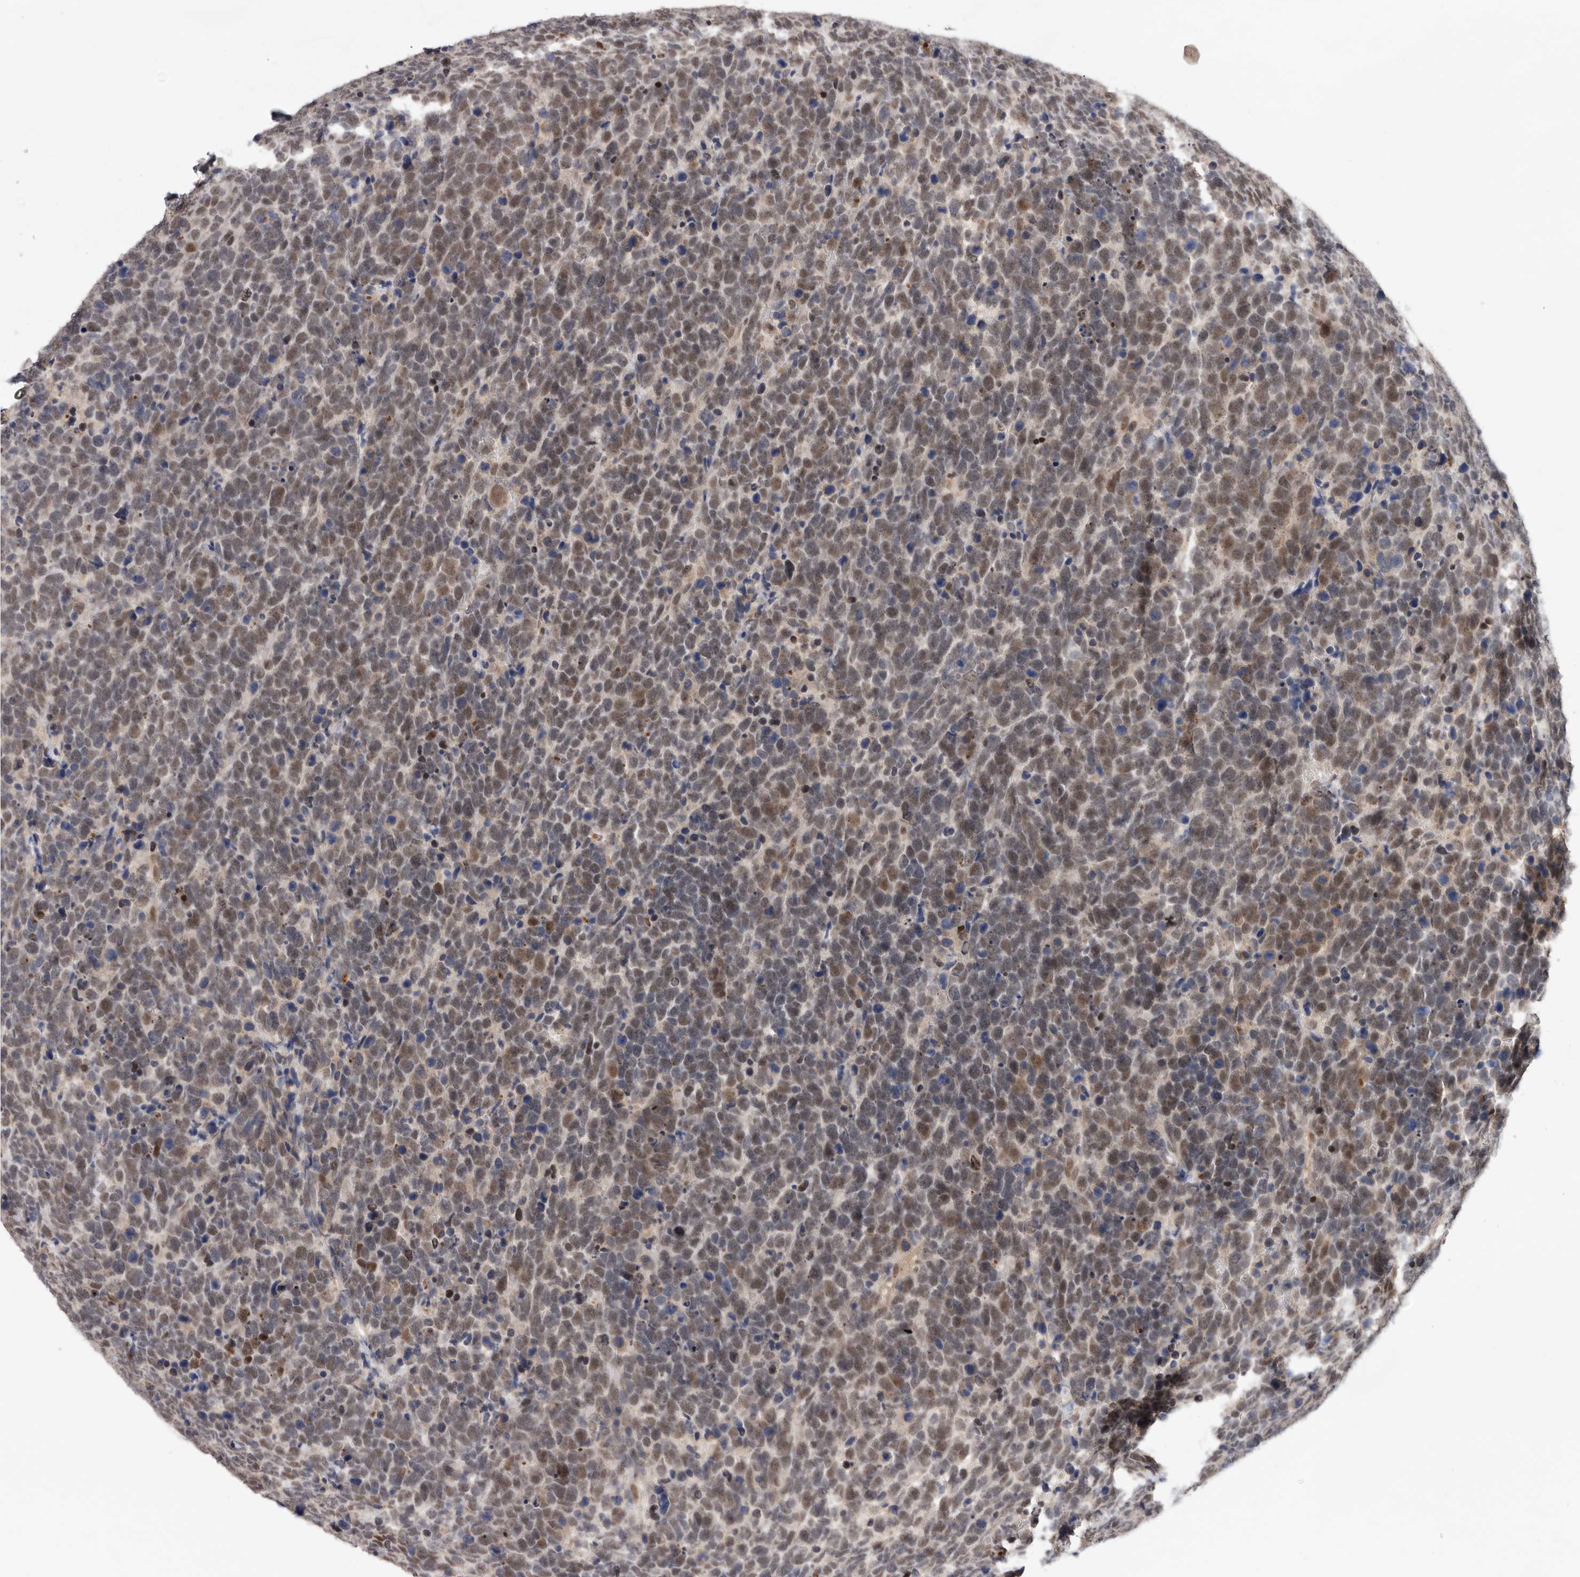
{"staining": {"intensity": "weak", "quantity": ">75%", "location": "nuclear"}, "tissue": "urothelial cancer", "cell_type": "Tumor cells", "image_type": "cancer", "snomed": [{"axis": "morphology", "description": "Urothelial carcinoma, High grade"}, {"axis": "topography", "description": "Urinary bladder"}], "caption": "Immunohistochemistry (IHC) histopathology image of neoplastic tissue: human urothelial carcinoma (high-grade) stained using immunohistochemistry displays low levels of weak protein expression localized specifically in the nuclear of tumor cells, appearing as a nuclear brown color.", "gene": "BRCA2", "patient": {"sex": "female", "age": 82}}